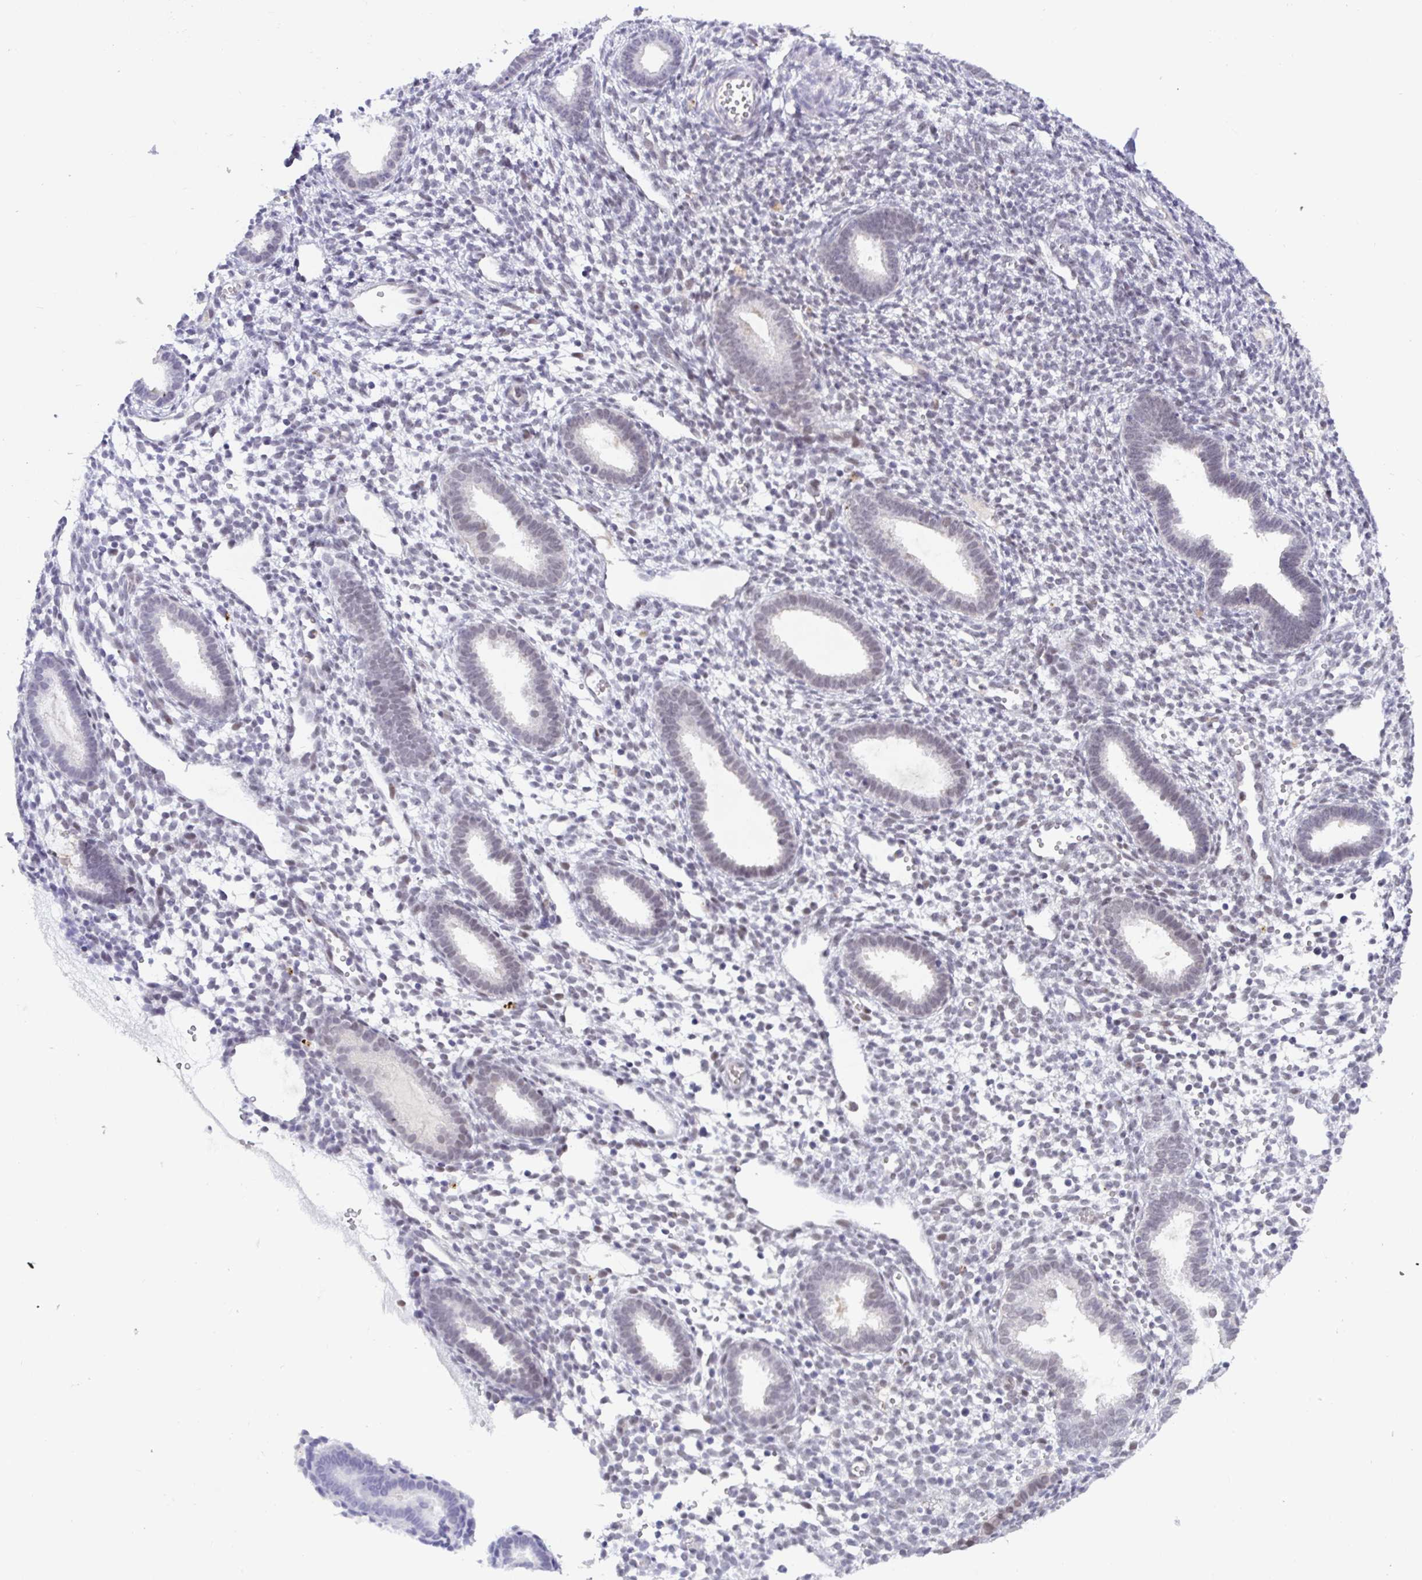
{"staining": {"intensity": "weak", "quantity": "25%-75%", "location": "nuclear"}, "tissue": "endometrium", "cell_type": "Cells in endometrial stroma", "image_type": "normal", "snomed": [{"axis": "morphology", "description": "Normal tissue, NOS"}, {"axis": "topography", "description": "Endometrium"}], "caption": "Brown immunohistochemical staining in normal endometrium displays weak nuclear staining in about 25%-75% of cells in endometrial stroma.", "gene": "NUP188", "patient": {"sex": "female", "age": 36}}